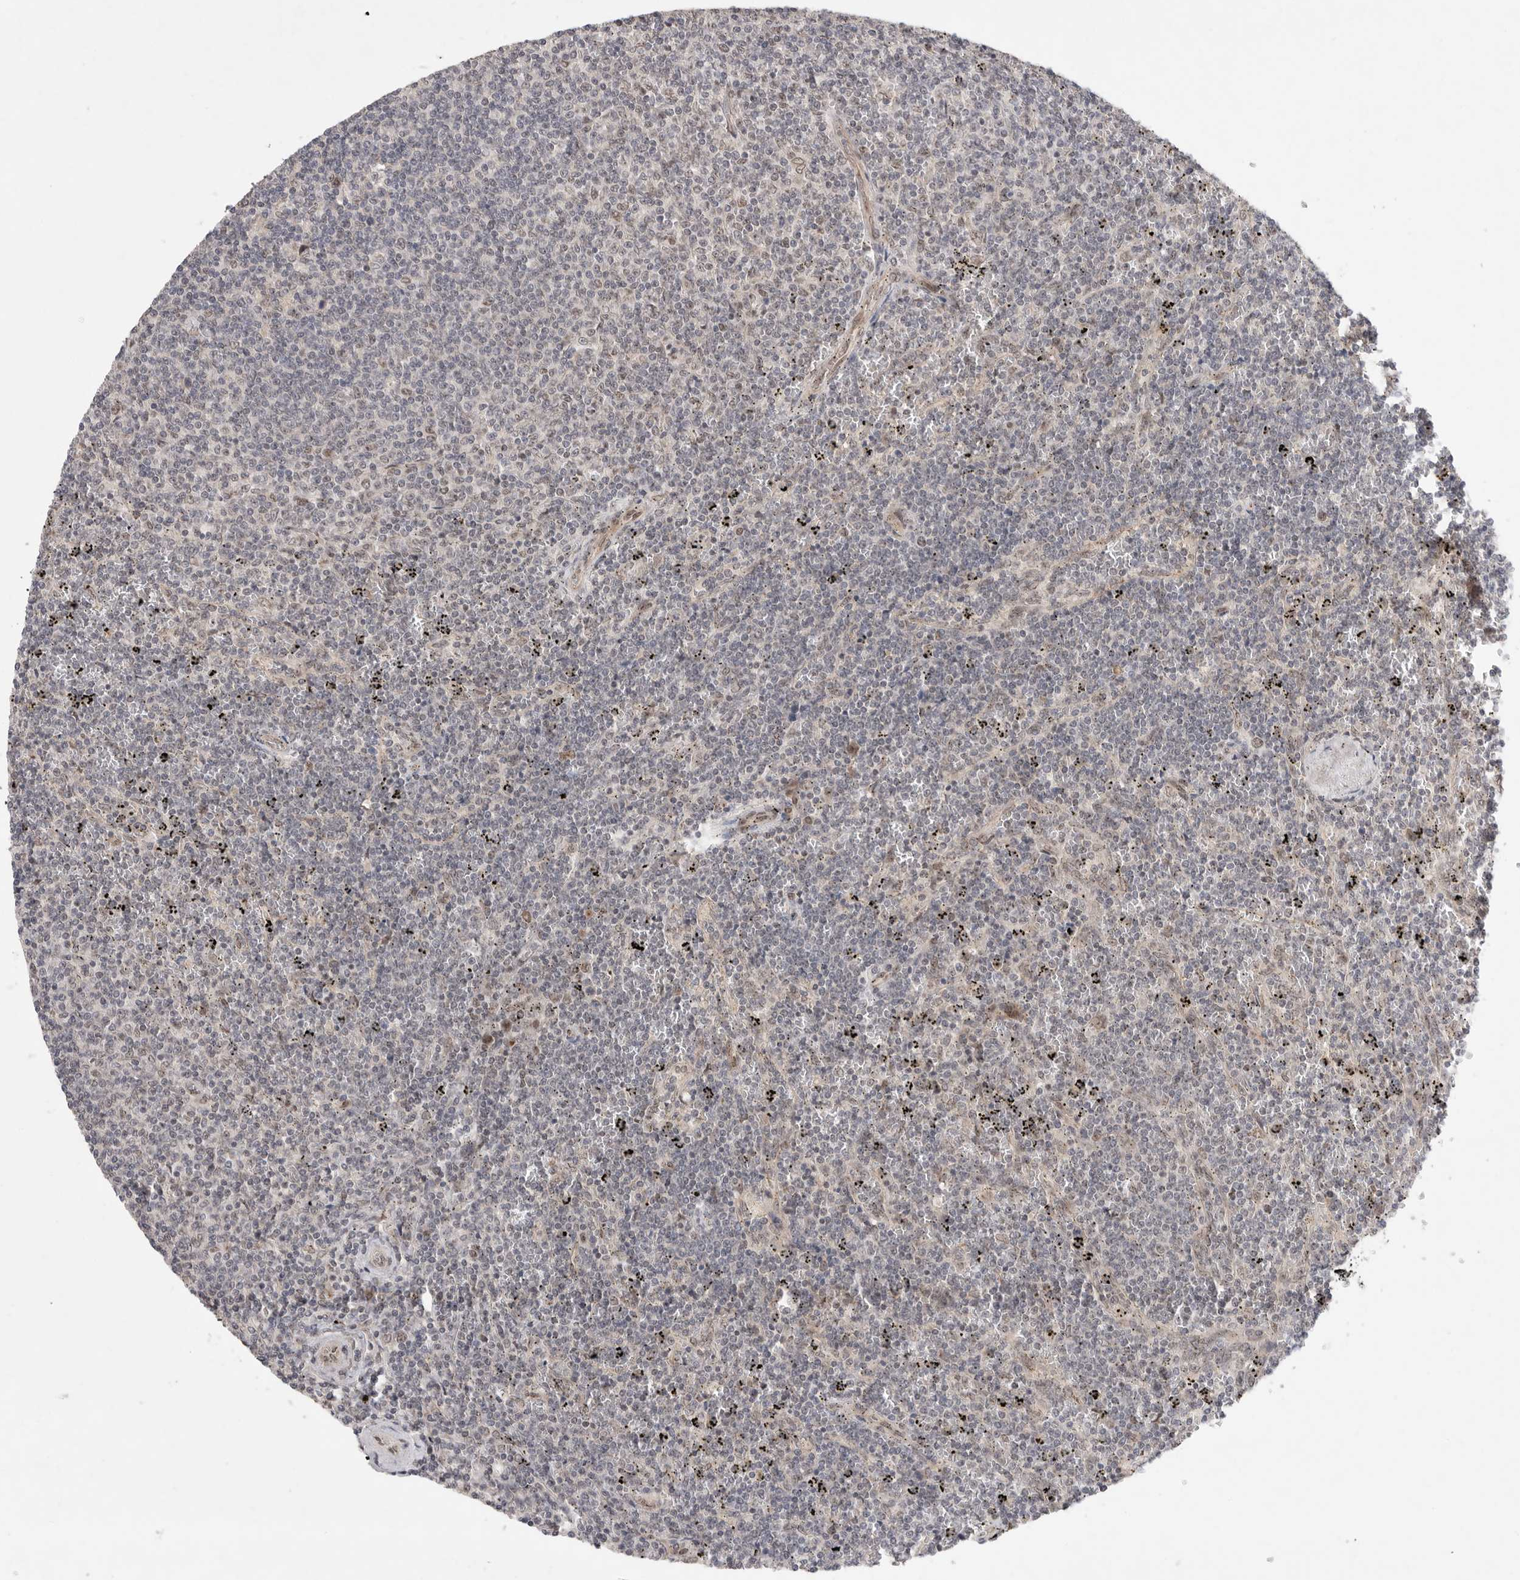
{"staining": {"intensity": "negative", "quantity": "none", "location": "none"}, "tissue": "lymphoma", "cell_type": "Tumor cells", "image_type": "cancer", "snomed": [{"axis": "morphology", "description": "Malignant lymphoma, non-Hodgkin's type, Low grade"}, {"axis": "topography", "description": "Spleen"}], "caption": "An image of lymphoma stained for a protein displays no brown staining in tumor cells.", "gene": "LEMD3", "patient": {"sex": "female", "age": 50}}